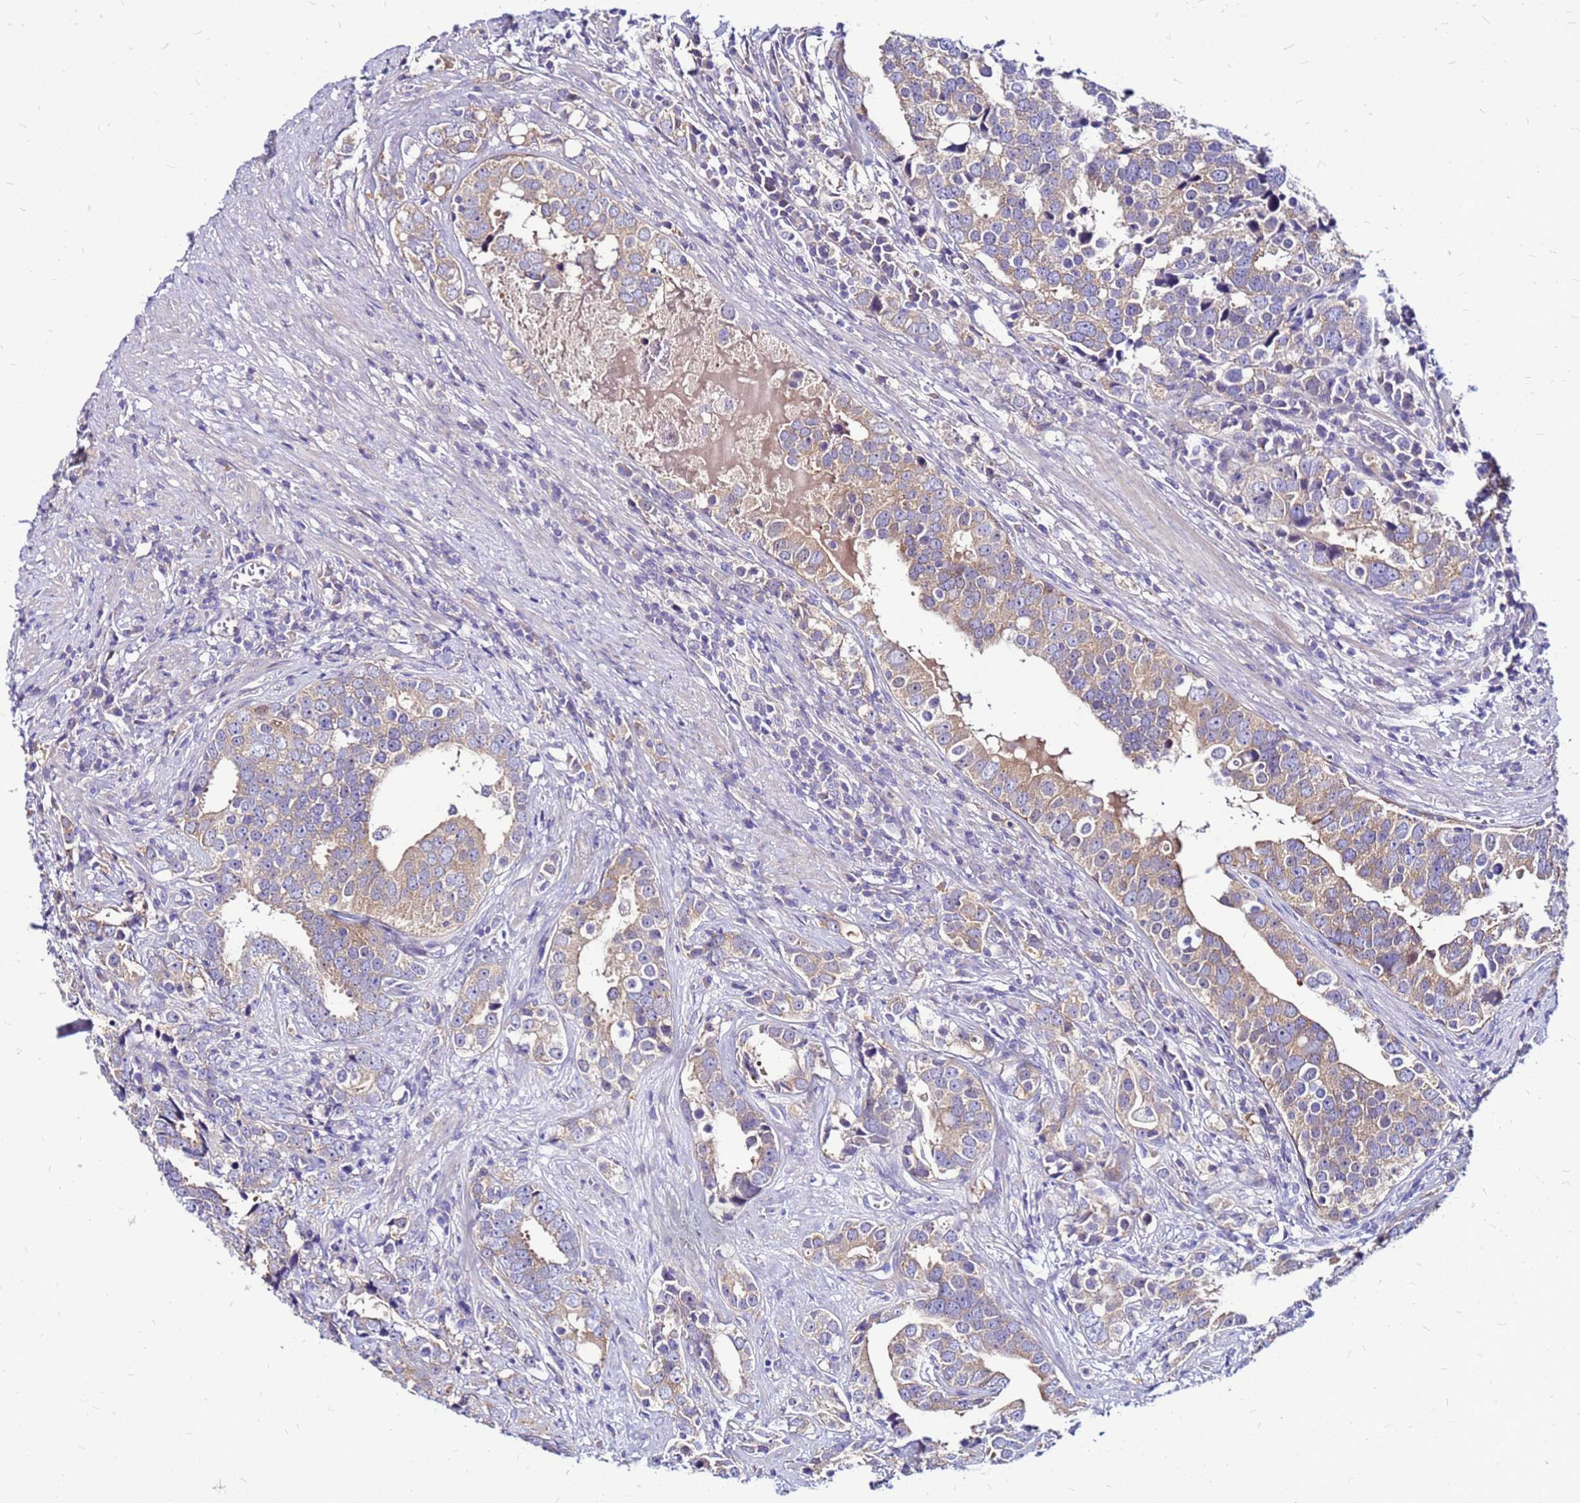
{"staining": {"intensity": "weak", "quantity": "25%-75%", "location": "cytoplasmic/membranous"}, "tissue": "prostate cancer", "cell_type": "Tumor cells", "image_type": "cancer", "snomed": [{"axis": "morphology", "description": "Adenocarcinoma, High grade"}, {"axis": "topography", "description": "Prostate"}], "caption": "Protein expression analysis of adenocarcinoma (high-grade) (prostate) shows weak cytoplasmic/membranous positivity in approximately 25%-75% of tumor cells.", "gene": "ARHGEF5", "patient": {"sex": "male", "age": 71}}